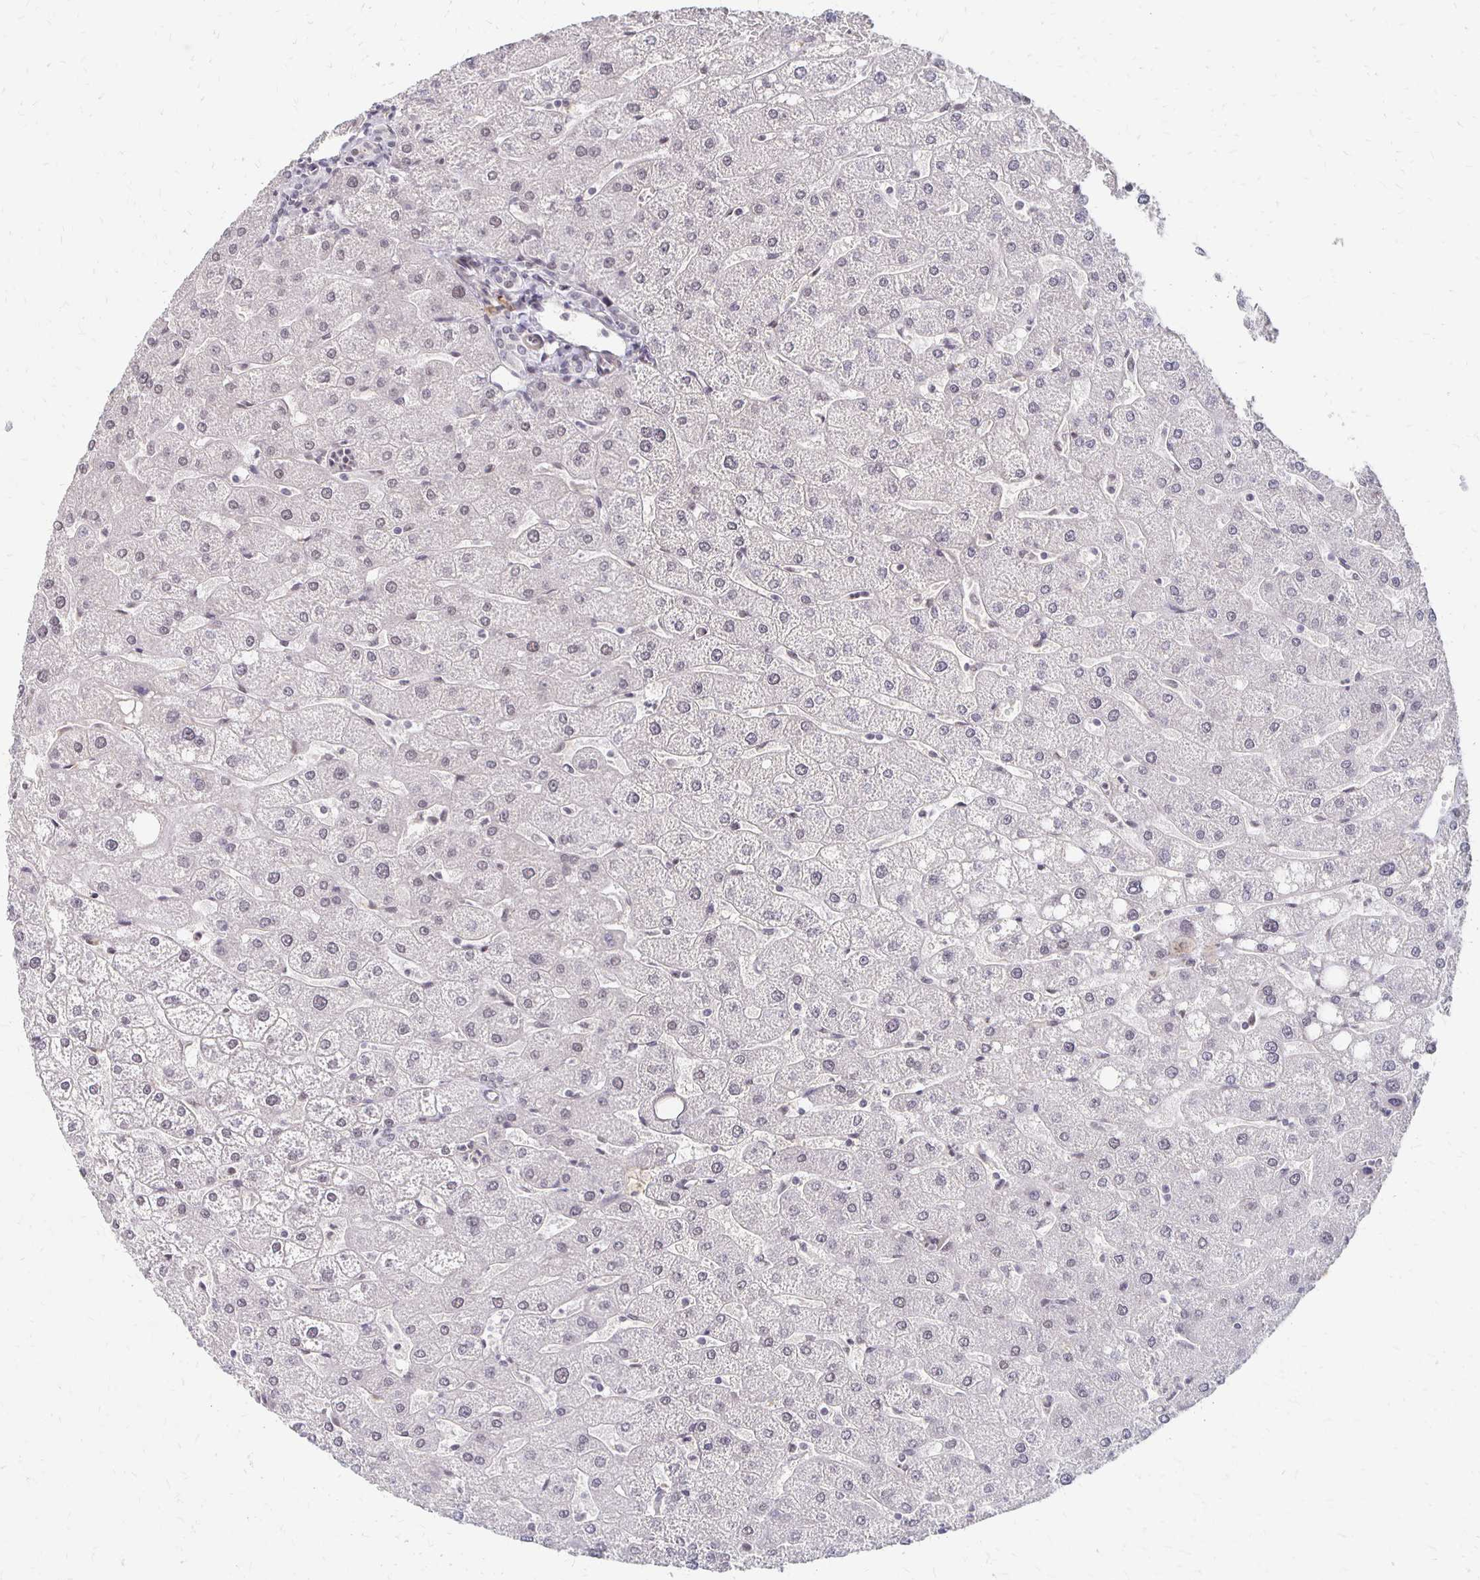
{"staining": {"intensity": "negative", "quantity": "none", "location": "none"}, "tissue": "liver", "cell_type": "Cholangiocytes", "image_type": "normal", "snomed": [{"axis": "morphology", "description": "Normal tissue, NOS"}, {"axis": "topography", "description": "Liver"}], "caption": "Cholangiocytes are negative for brown protein staining in benign liver. (Stains: DAB (3,3'-diaminobenzidine) immunohistochemistry (IHC) with hematoxylin counter stain, Microscopy: brightfield microscopy at high magnification).", "gene": "CLASRP", "patient": {"sex": "male", "age": 67}}